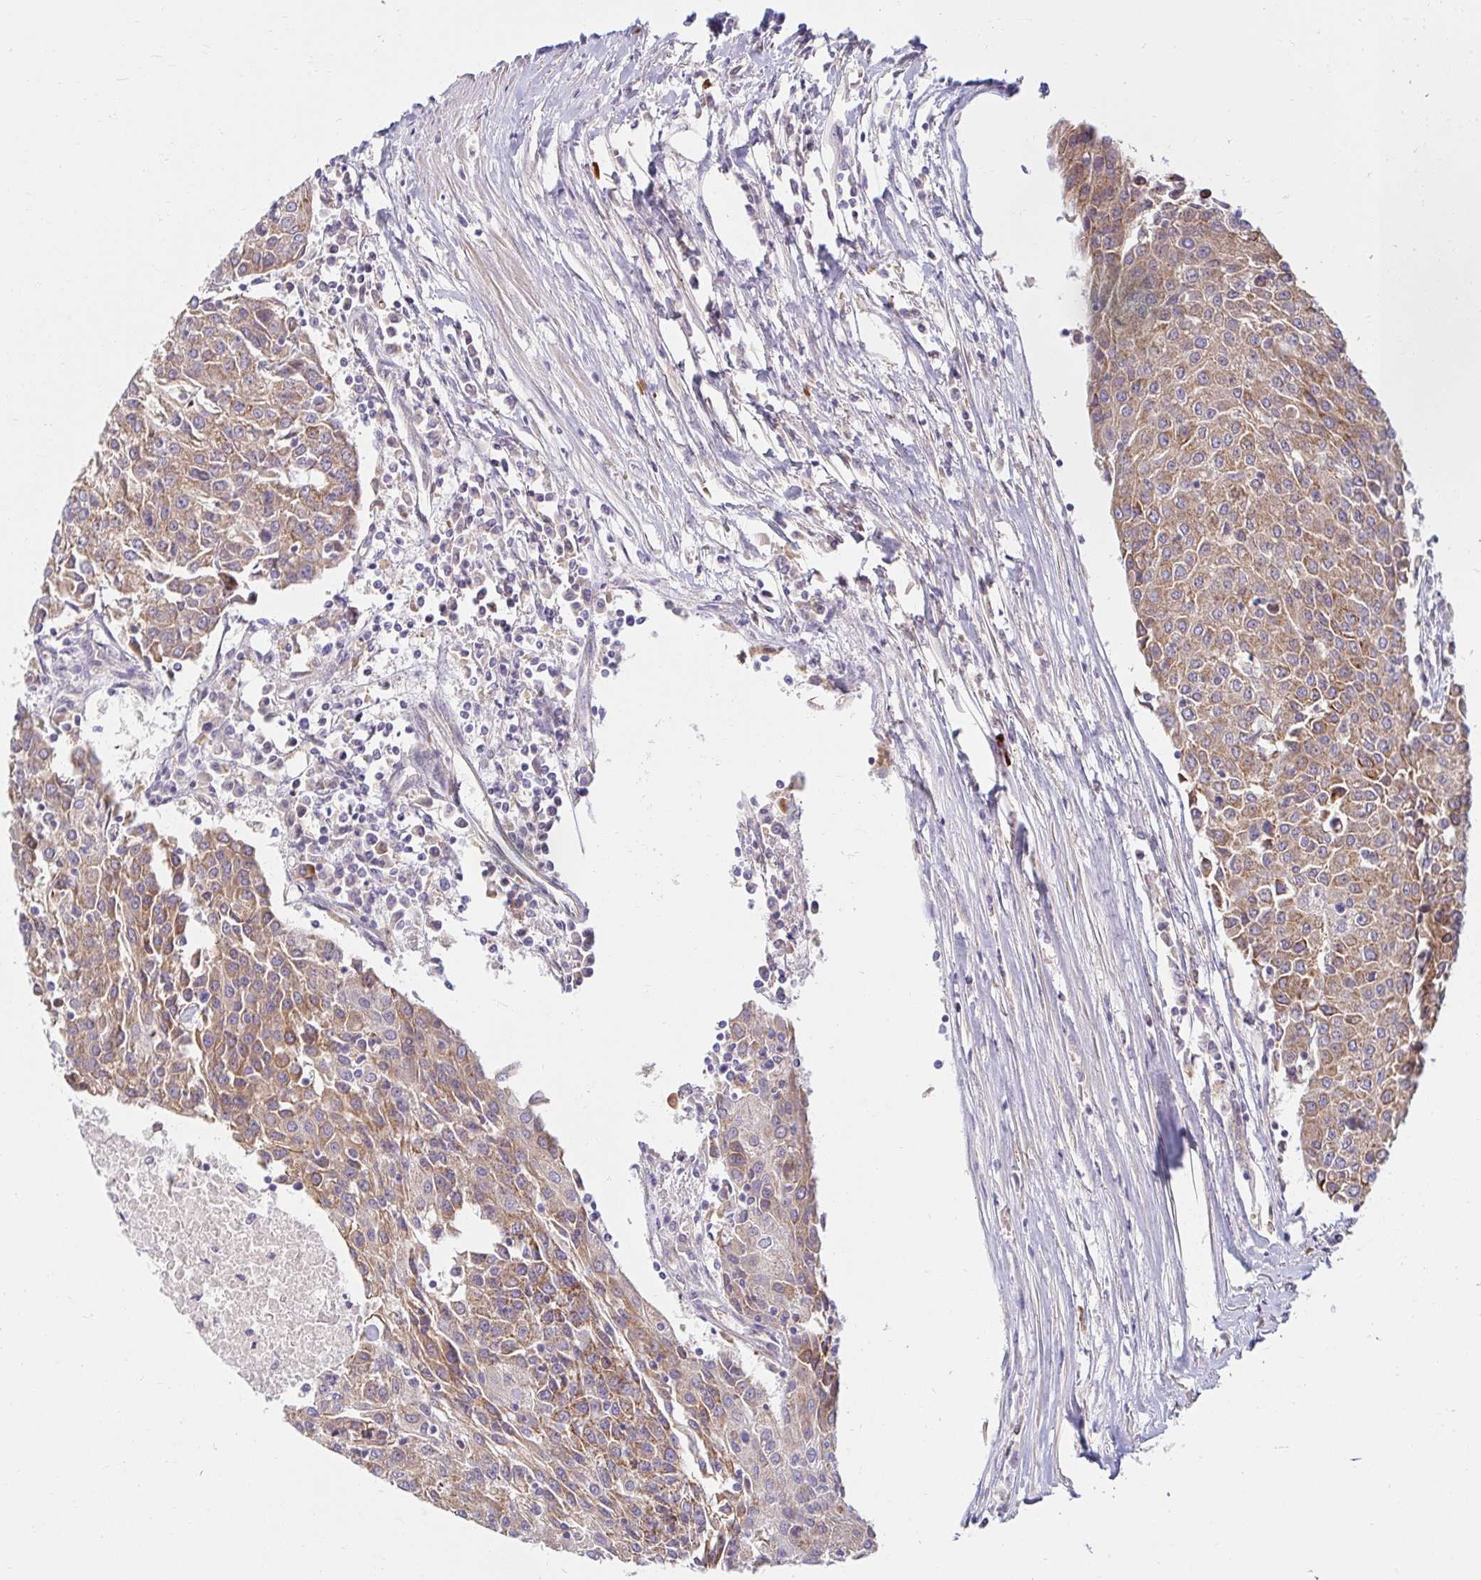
{"staining": {"intensity": "moderate", "quantity": ">75%", "location": "cytoplasmic/membranous"}, "tissue": "urothelial cancer", "cell_type": "Tumor cells", "image_type": "cancer", "snomed": [{"axis": "morphology", "description": "Urothelial carcinoma, High grade"}, {"axis": "topography", "description": "Urinary bladder"}], "caption": "Urothelial cancer was stained to show a protein in brown. There is medium levels of moderate cytoplasmic/membranous positivity in about >75% of tumor cells.", "gene": "SKP2", "patient": {"sex": "female", "age": 85}}